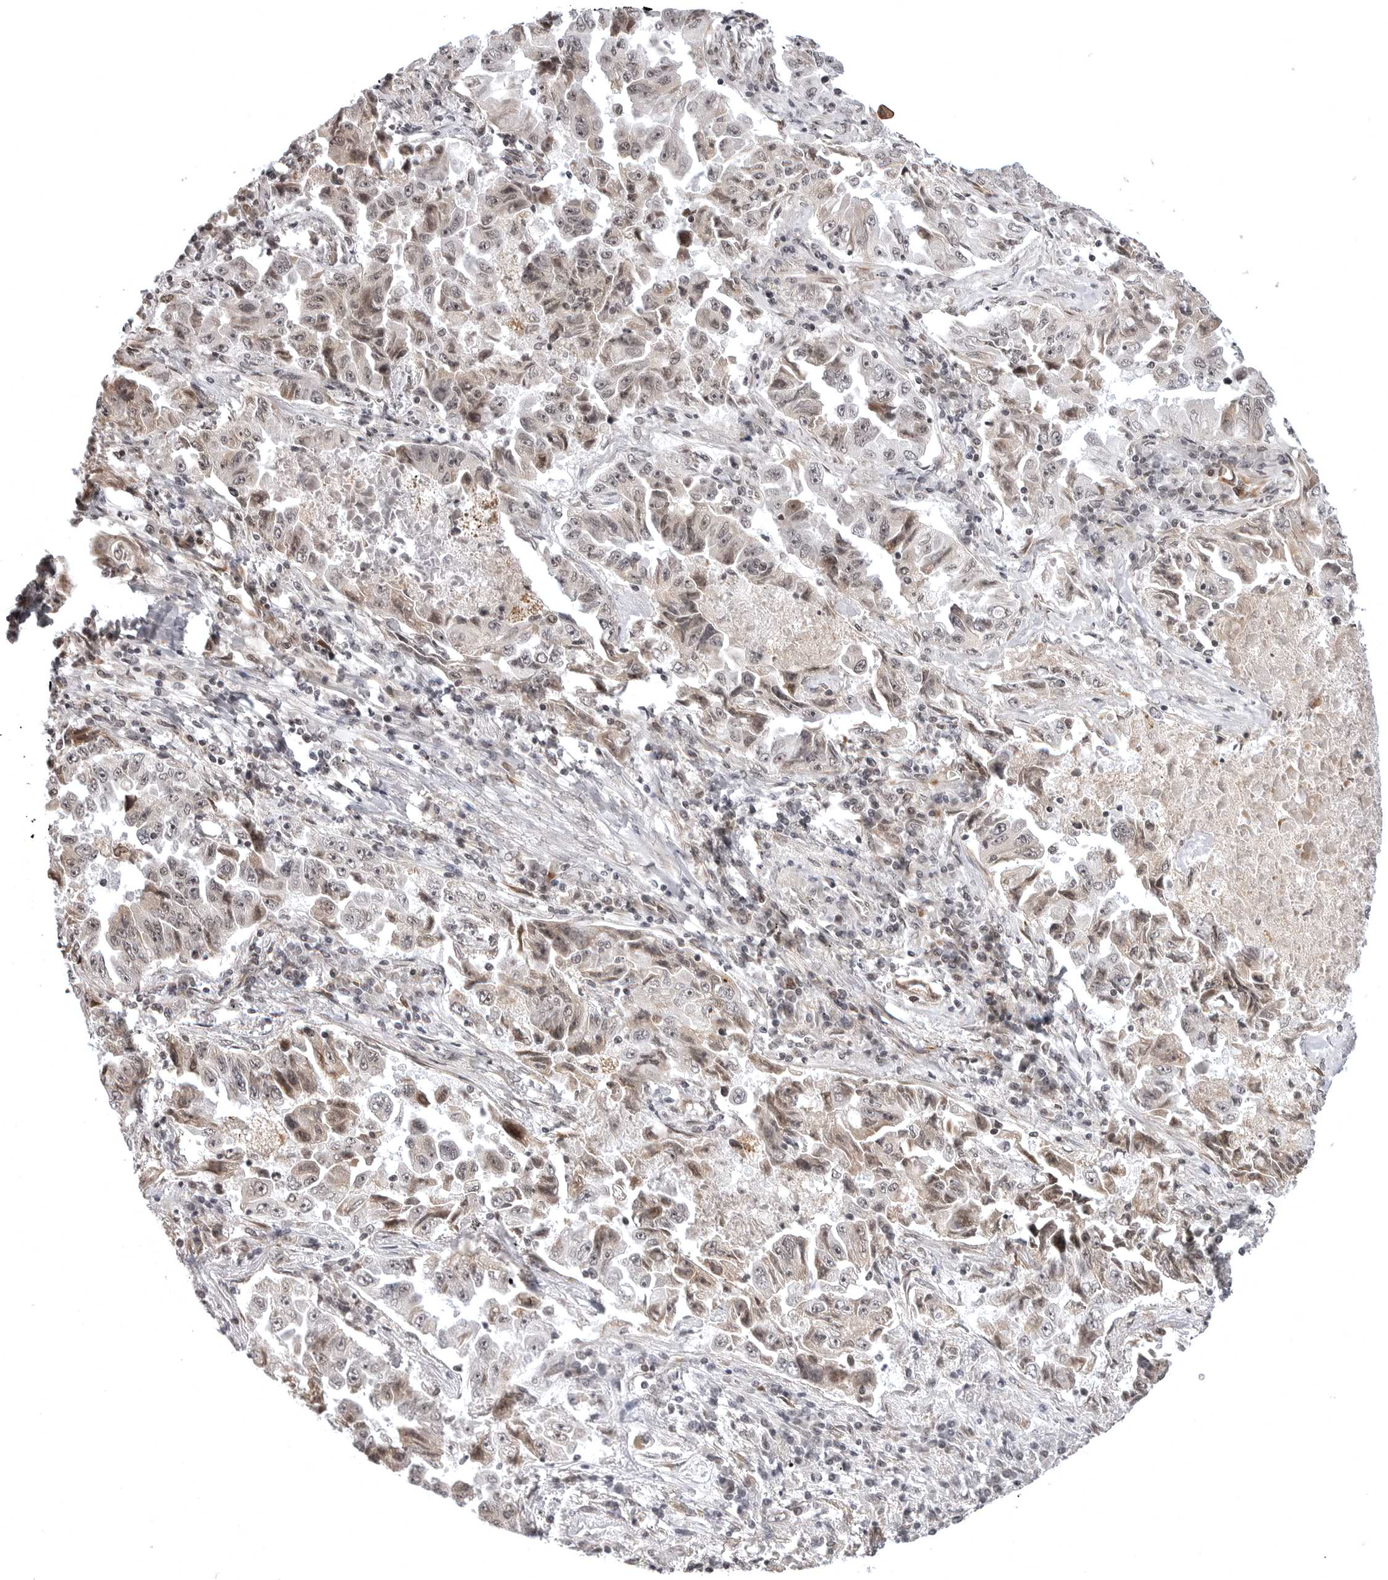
{"staining": {"intensity": "weak", "quantity": "25%-75%", "location": "nuclear"}, "tissue": "lung cancer", "cell_type": "Tumor cells", "image_type": "cancer", "snomed": [{"axis": "morphology", "description": "Adenocarcinoma, NOS"}, {"axis": "topography", "description": "Lung"}], "caption": "A brown stain labels weak nuclear expression of a protein in lung cancer tumor cells.", "gene": "PHF3", "patient": {"sex": "female", "age": 51}}